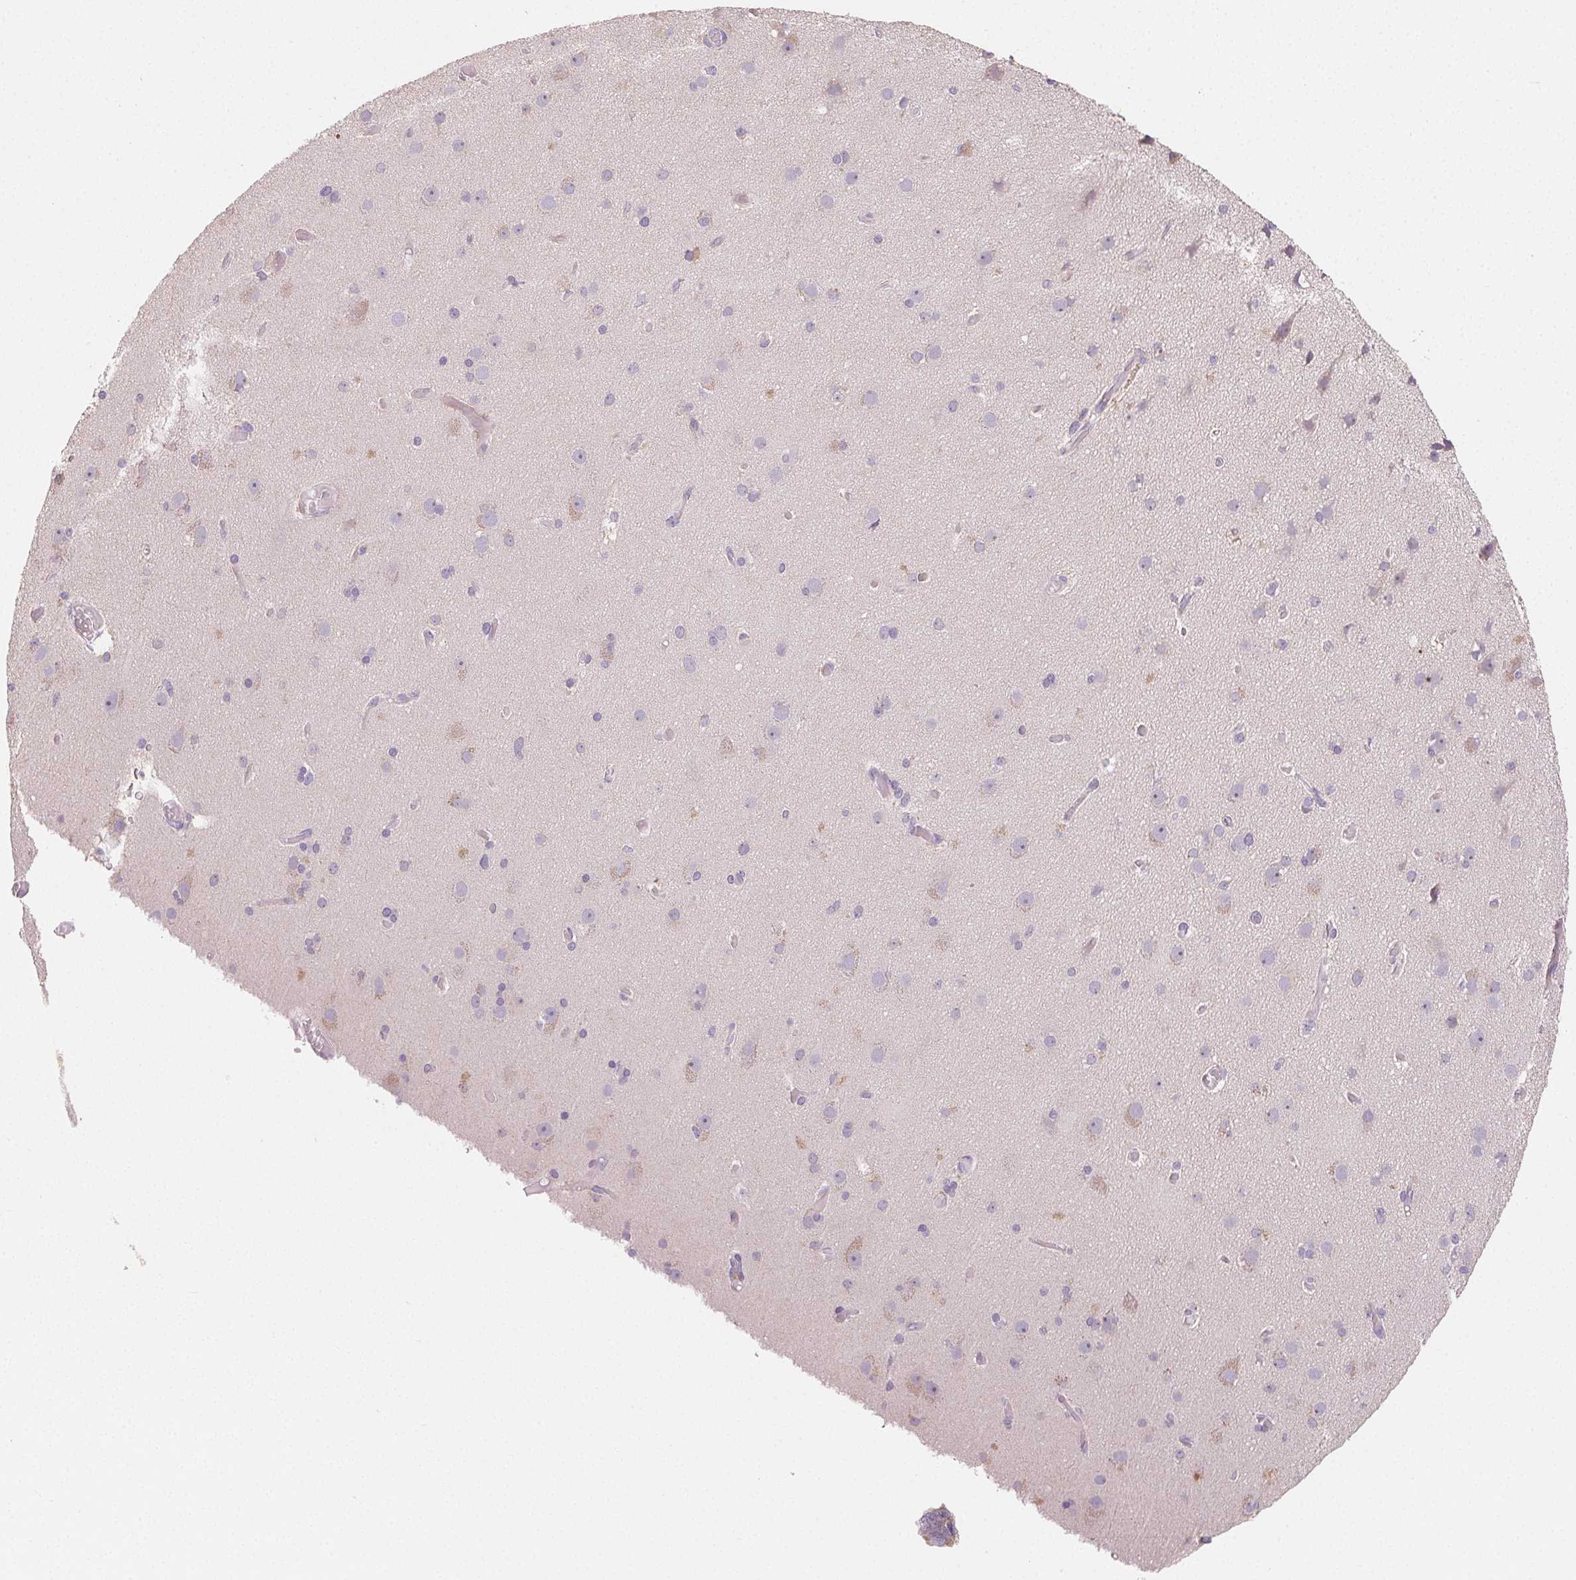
{"staining": {"intensity": "negative", "quantity": "none", "location": "none"}, "tissue": "cerebral cortex", "cell_type": "Endothelial cells", "image_type": "normal", "snomed": [{"axis": "morphology", "description": "Normal tissue, NOS"}, {"axis": "morphology", "description": "Glioma, malignant, High grade"}, {"axis": "topography", "description": "Cerebral cortex"}], "caption": "This image is of unremarkable cerebral cortex stained with IHC to label a protein in brown with the nuclei are counter-stained blue. There is no positivity in endothelial cells.", "gene": "MYBL1", "patient": {"sex": "male", "age": 71}}